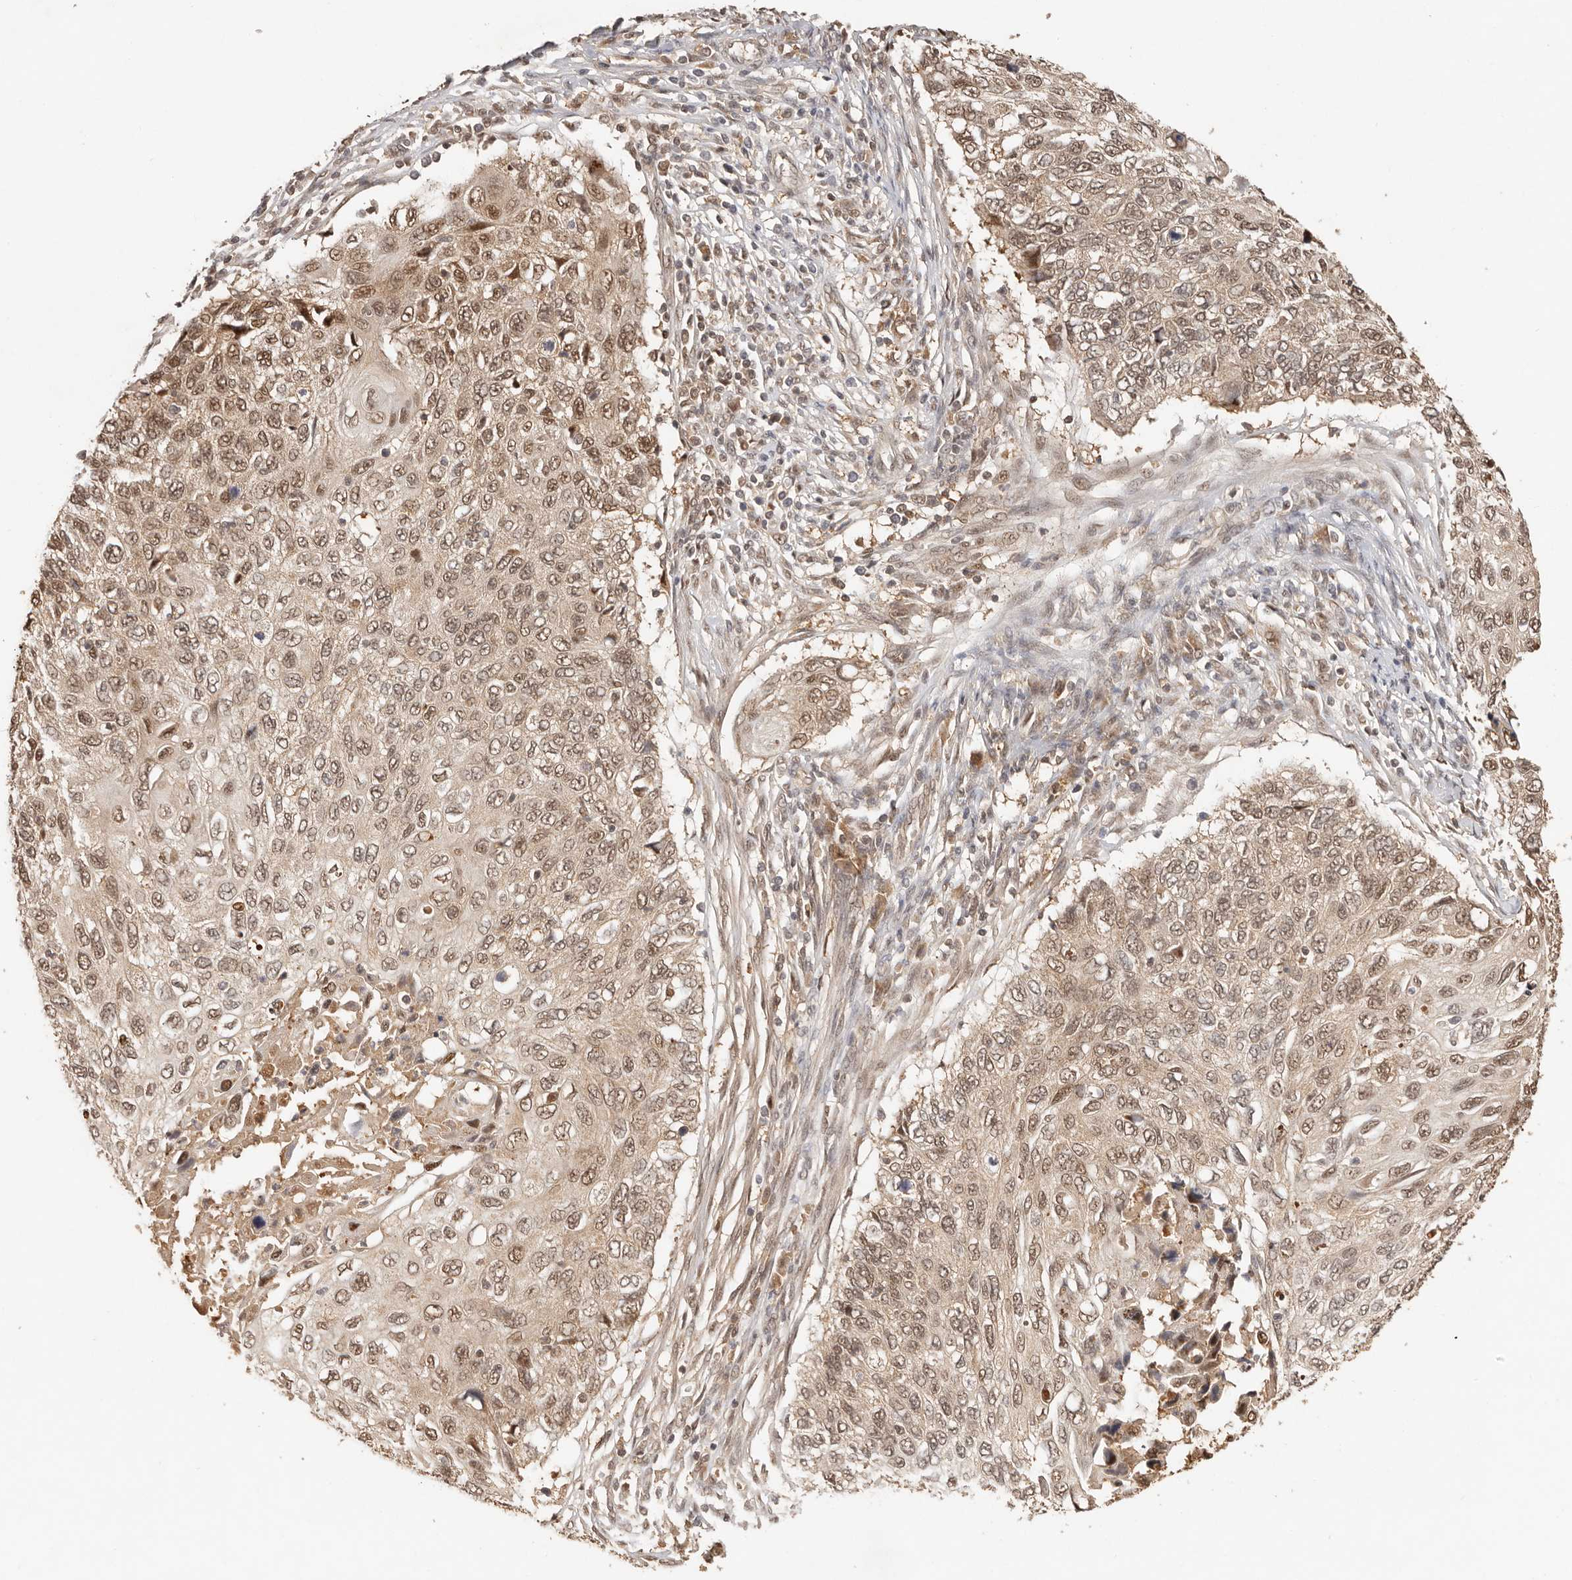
{"staining": {"intensity": "moderate", "quantity": ">75%", "location": "nuclear"}, "tissue": "cervical cancer", "cell_type": "Tumor cells", "image_type": "cancer", "snomed": [{"axis": "morphology", "description": "Squamous cell carcinoma, NOS"}, {"axis": "topography", "description": "Cervix"}], "caption": "An immunohistochemistry photomicrograph of tumor tissue is shown. Protein staining in brown highlights moderate nuclear positivity in cervical cancer (squamous cell carcinoma) within tumor cells.", "gene": "PSMA5", "patient": {"sex": "female", "age": 70}}